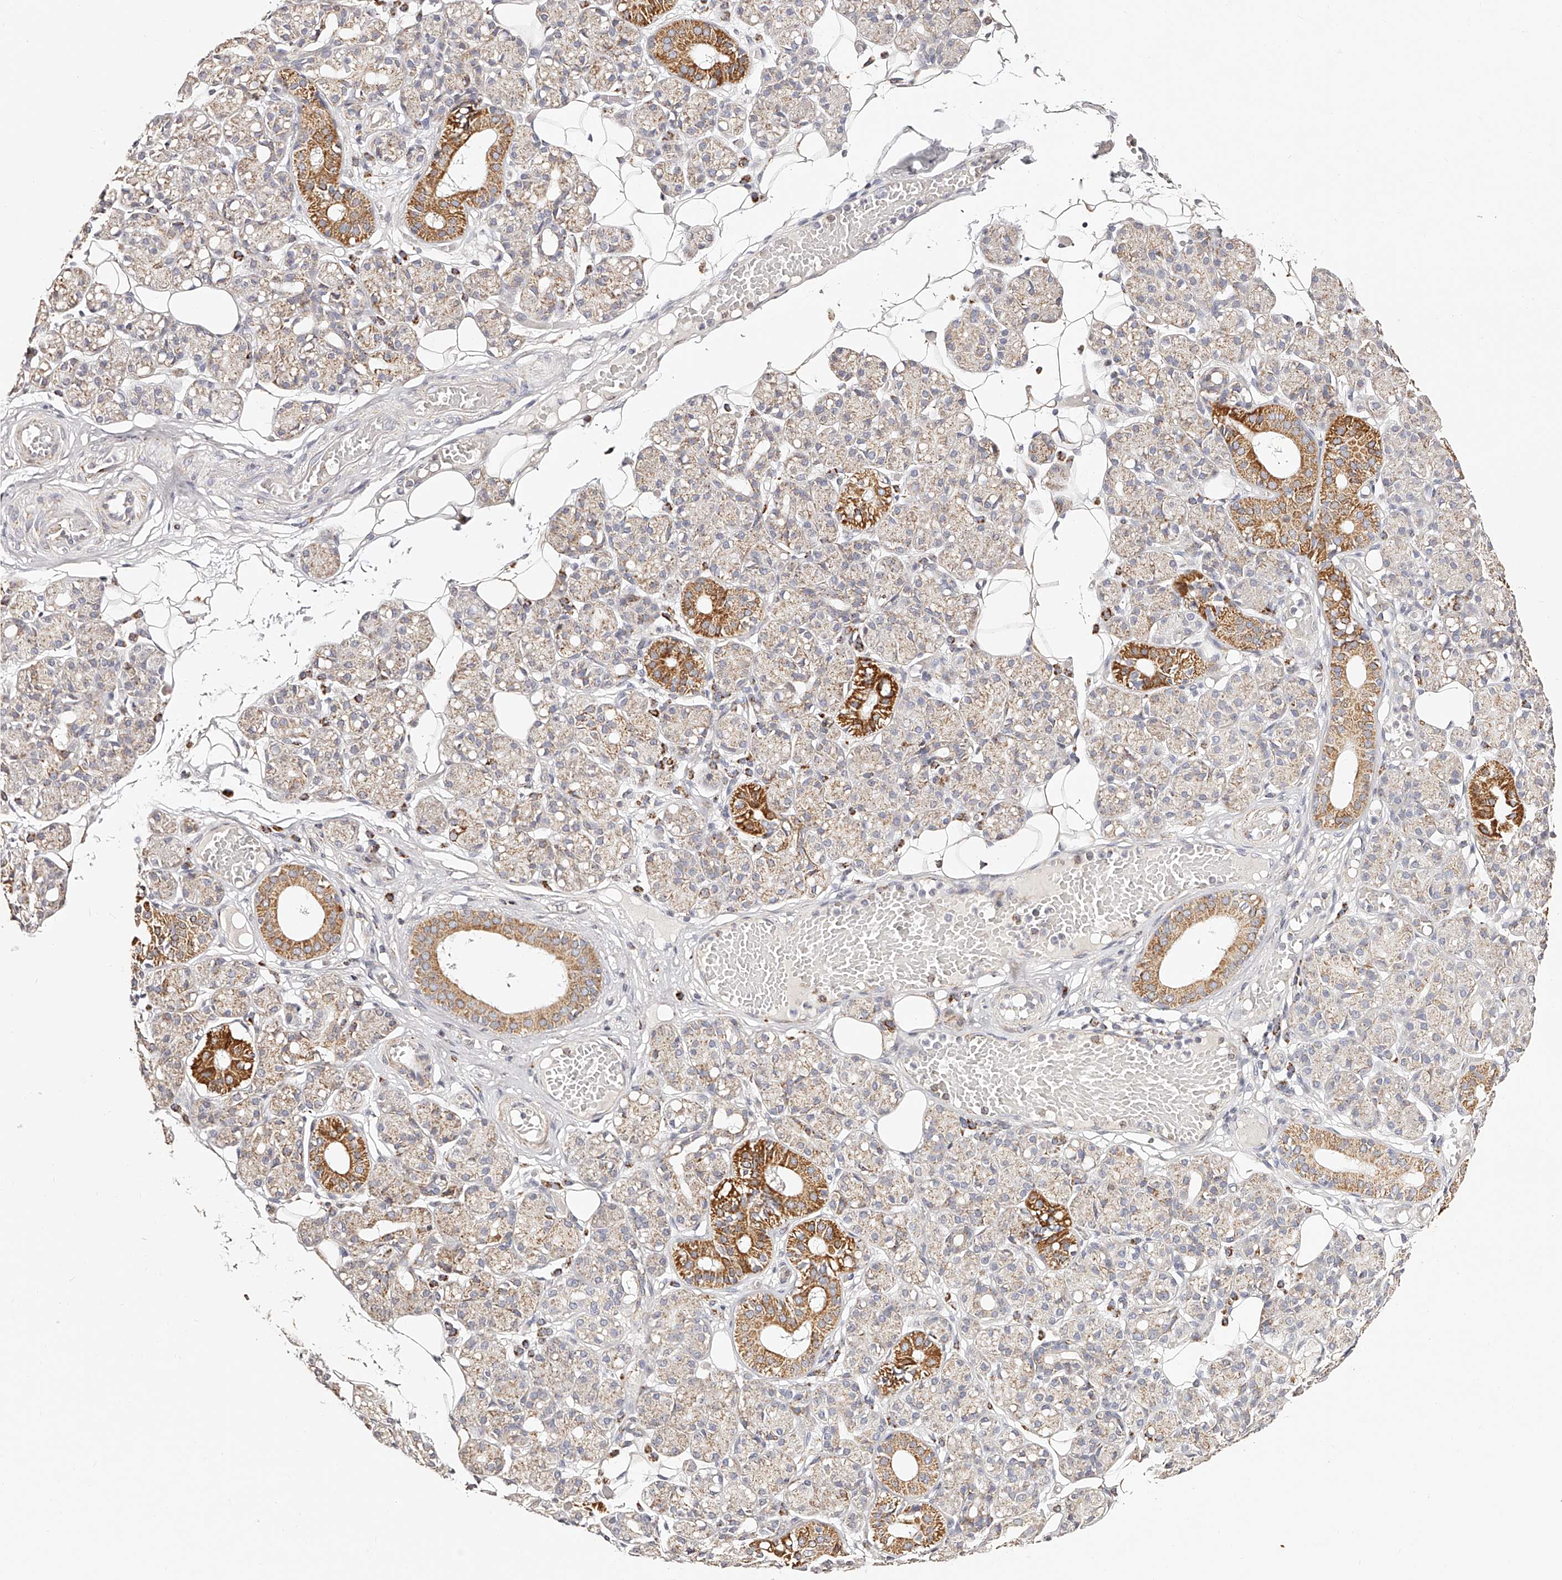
{"staining": {"intensity": "strong", "quantity": "25%-75%", "location": "cytoplasmic/membranous"}, "tissue": "salivary gland", "cell_type": "Glandular cells", "image_type": "normal", "snomed": [{"axis": "morphology", "description": "Normal tissue, NOS"}, {"axis": "topography", "description": "Salivary gland"}], "caption": "The image reveals immunohistochemical staining of benign salivary gland. There is strong cytoplasmic/membranous positivity is appreciated in about 25%-75% of glandular cells. (brown staining indicates protein expression, while blue staining denotes nuclei).", "gene": "NDUFV3", "patient": {"sex": "male", "age": 63}}